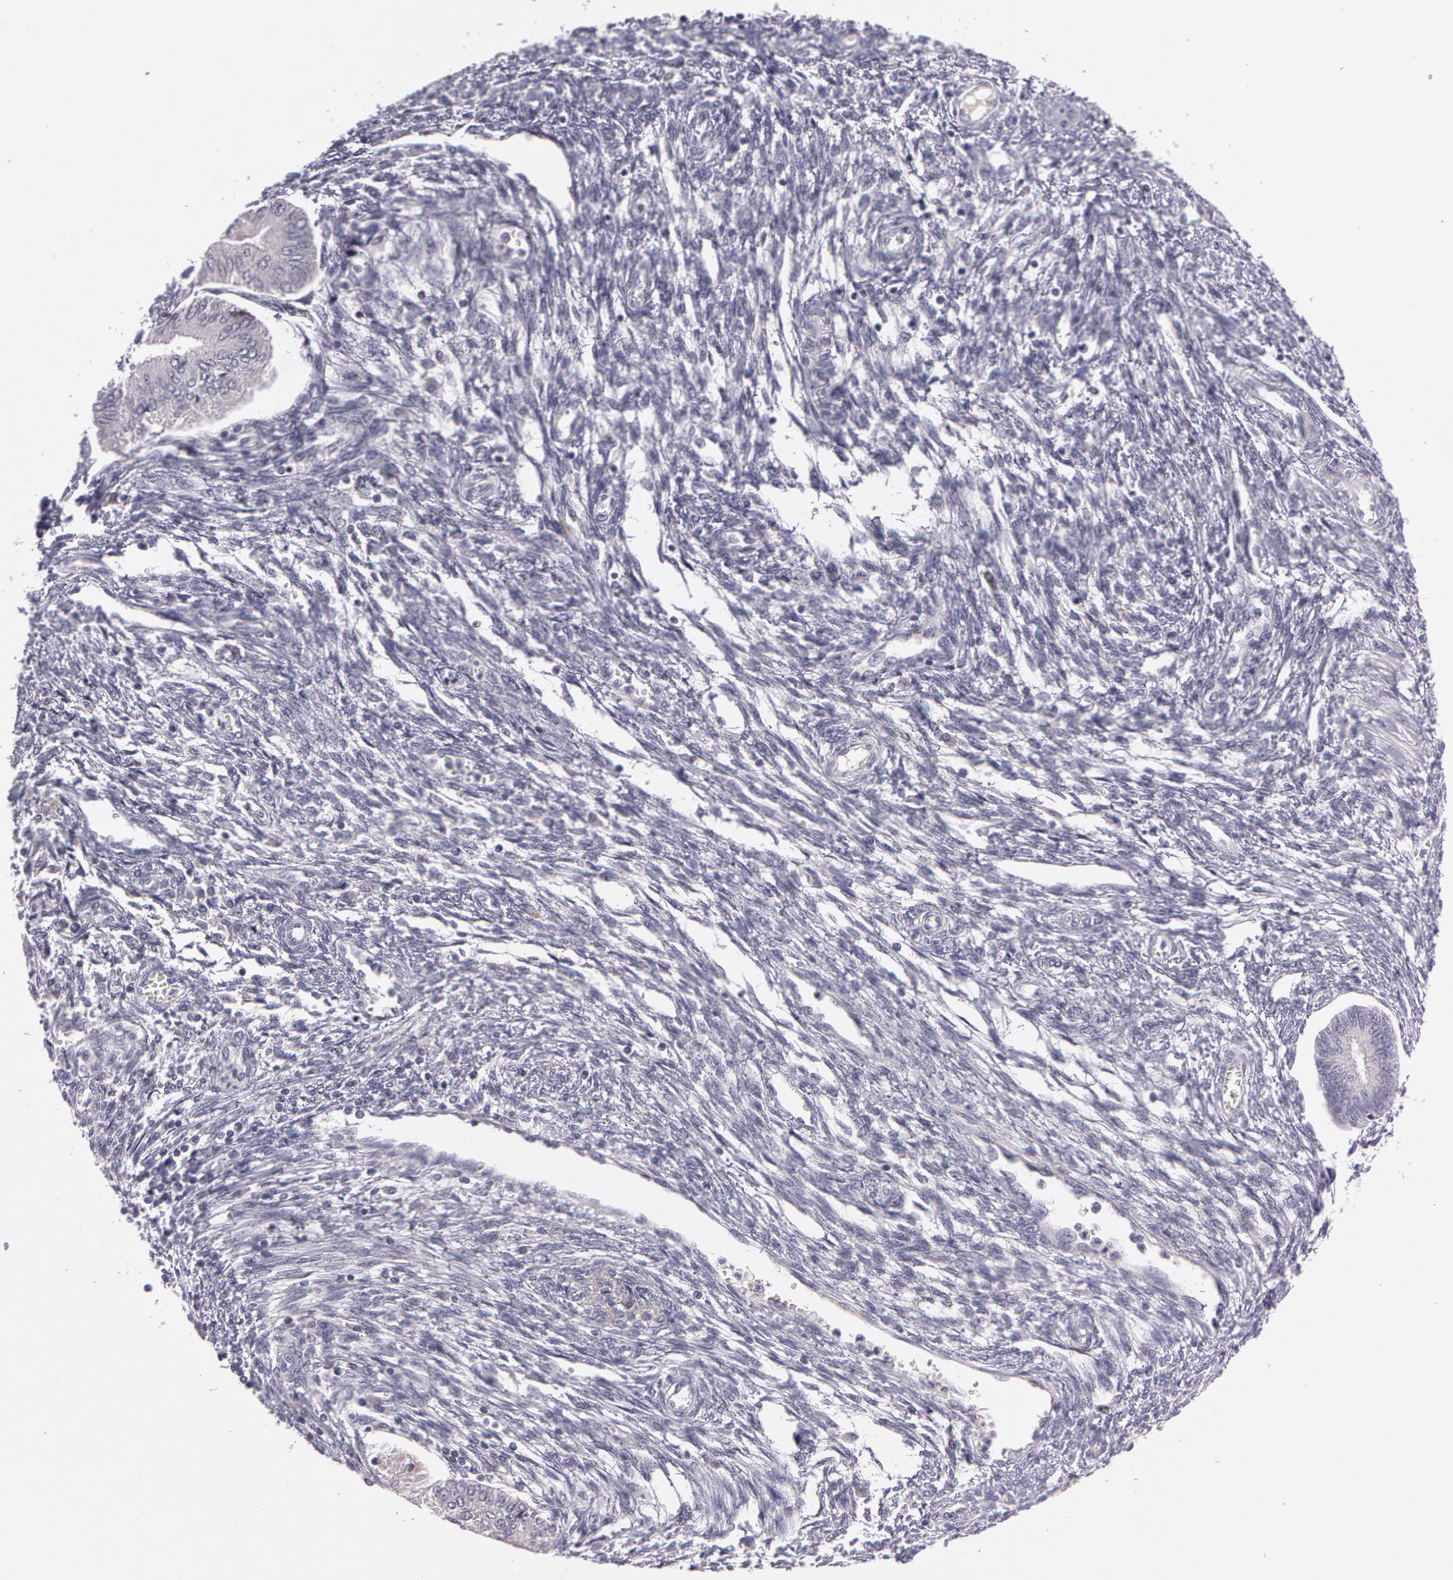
{"staining": {"intensity": "negative", "quantity": "none", "location": "none"}, "tissue": "endometrial cancer", "cell_type": "Tumor cells", "image_type": "cancer", "snomed": [{"axis": "morphology", "description": "Adenocarcinoma, NOS"}, {"axis": "topography", "description": "Endometrium"}], "caption": "Immunohistochemistry (IHC) histopathology image of adenocarcinoma (endometrial) stained for a protein (brown), which demonstrates no expression in tumor cells.", "gene": "MXRA5", "patient": {"sex": "female", "age": 51}}